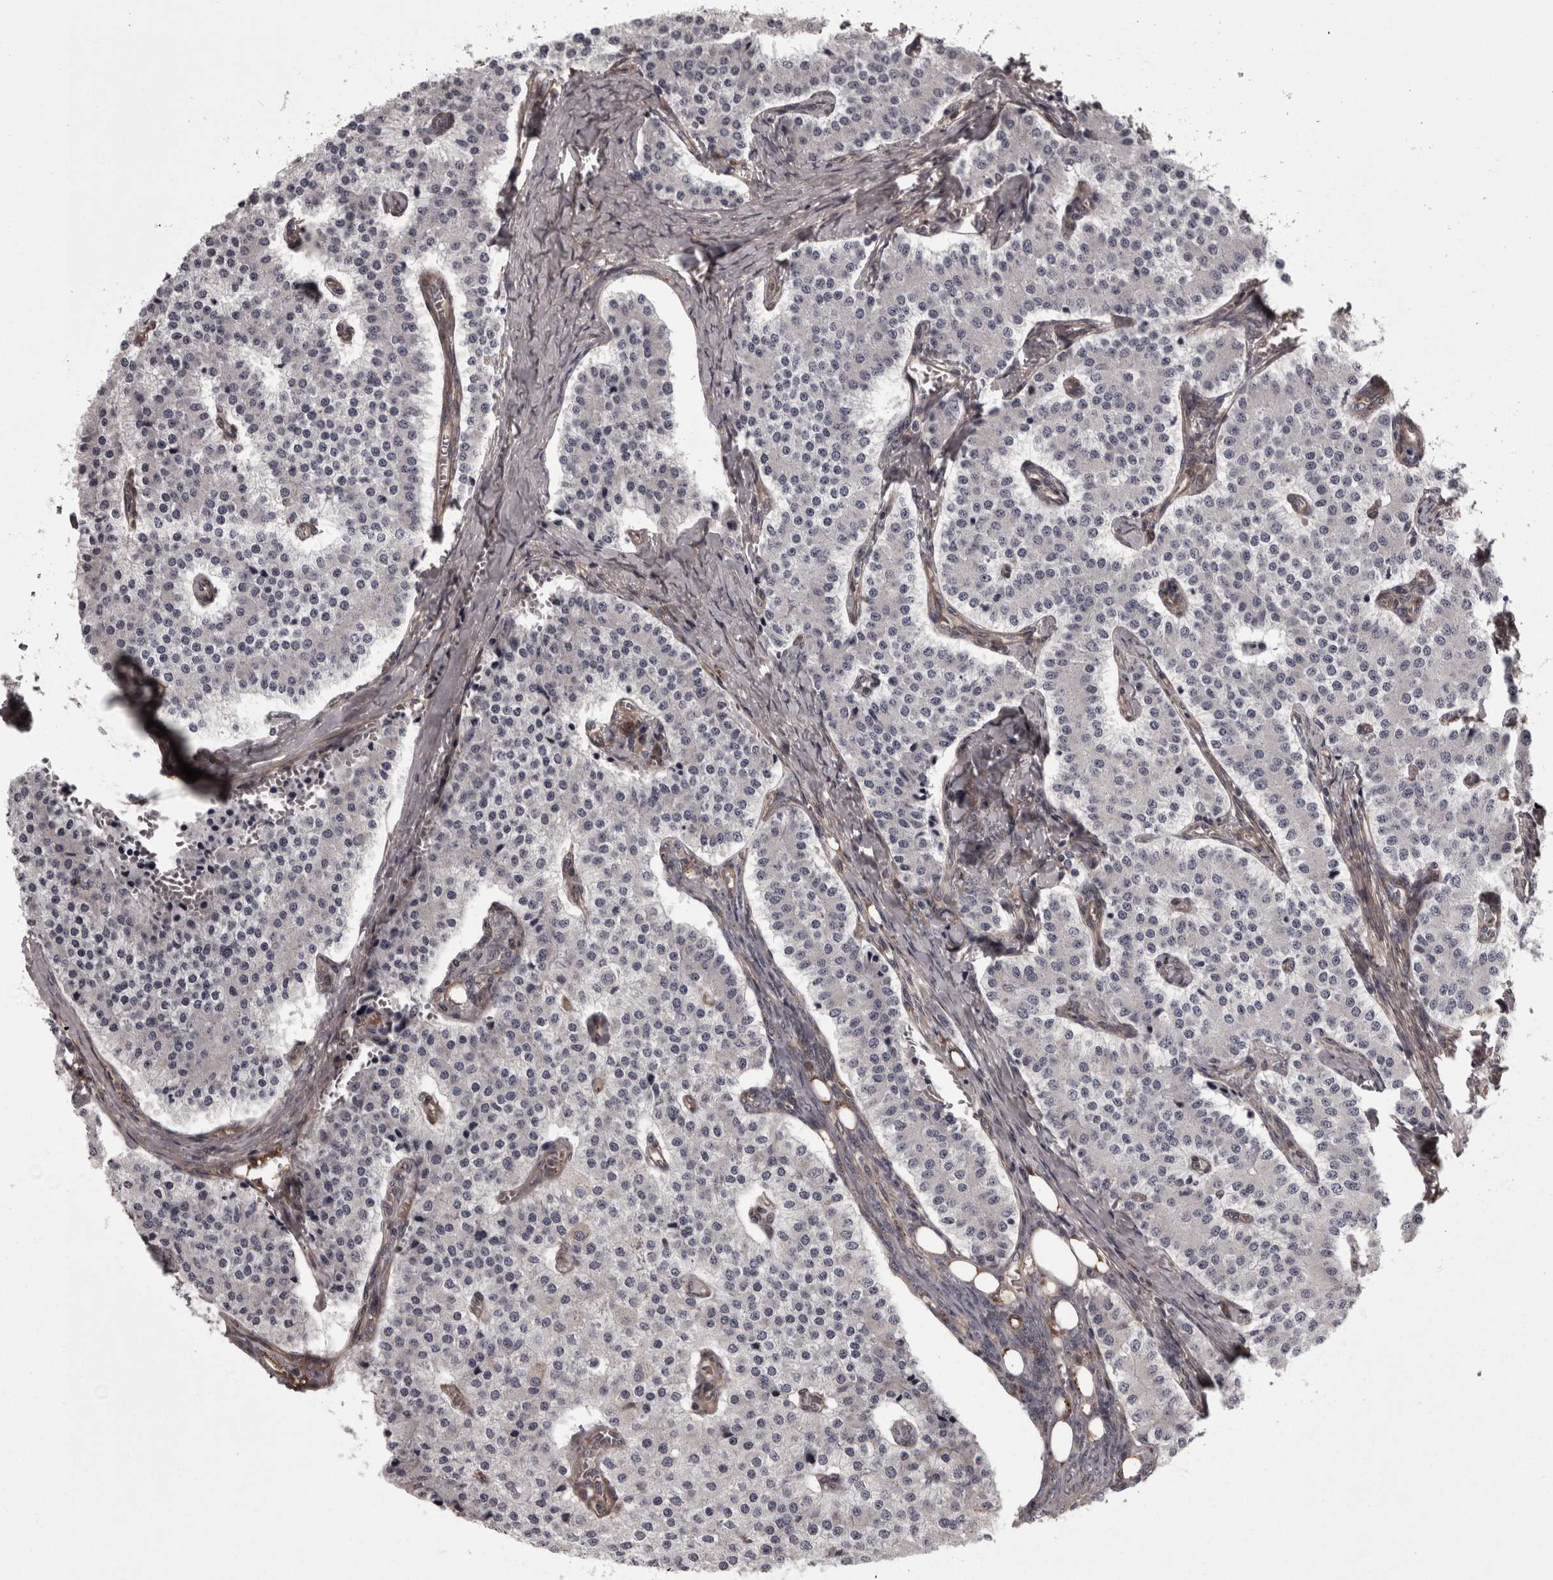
{"staining": {"intensity": "negative", "quantity": "none", "location": "none"}, "tissue": "carcinoid", "cell_type": "Tumor cells", "image_type": "cancer", "snomed": [{"axis": "morphology", "description": "Carcinoid, malignant, NOS"}, {"axis": "topography", "description": "Colon"}], "caption": "IHC of carcinoid shows no expression in tumor cells.", "gene": "RSU1", "patient": {"sex": "female", "age": 52}}